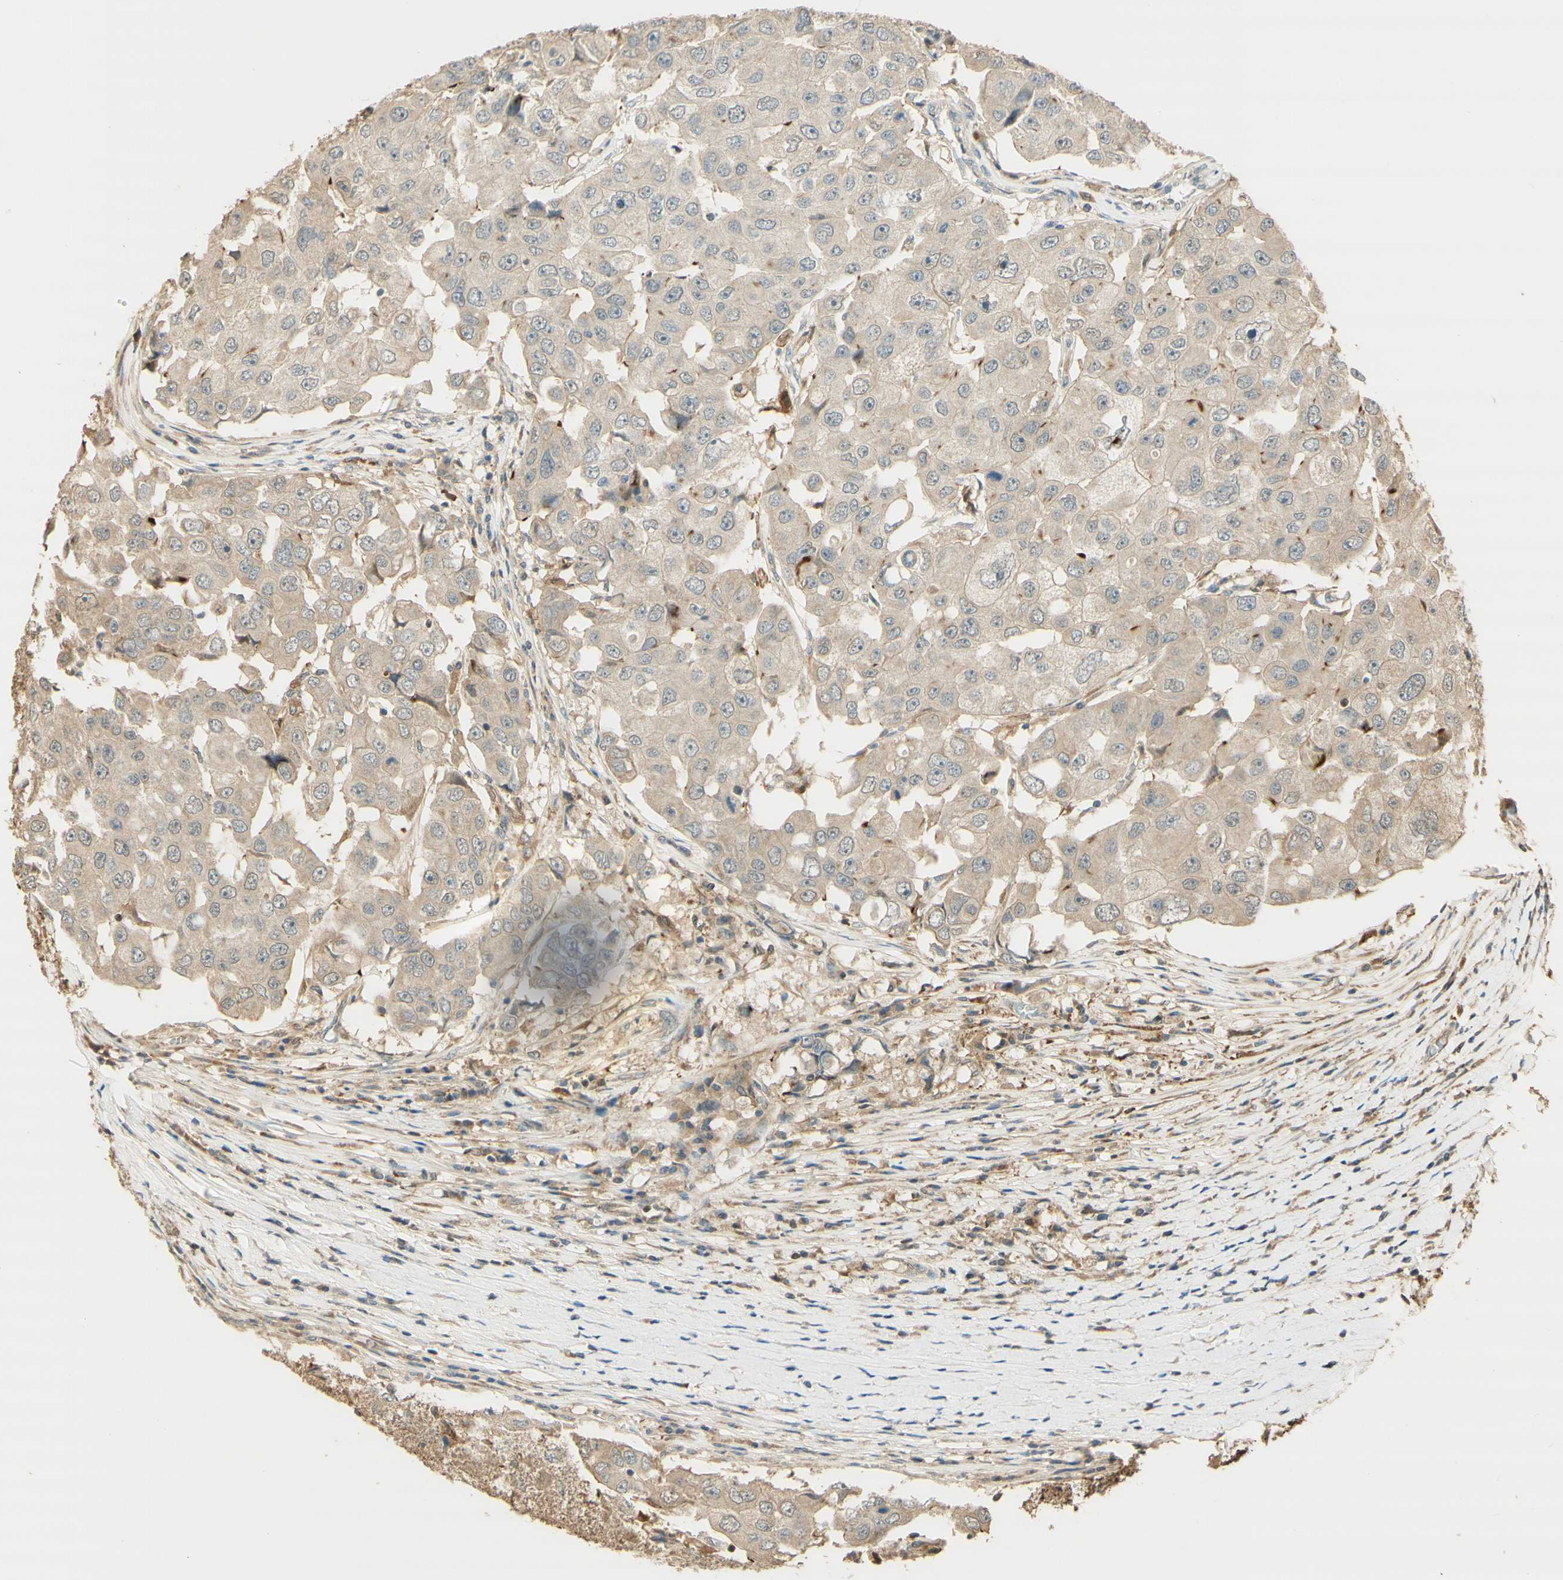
{"staining": {"intensity": "weak", "quantity": "<25%", "location": "cytoplasmic/membranous"}, "tissue": "breast cancer", "cell_type": "Tumor cells", "image_type": "cancer", "snomed": [{"axis": "morphology", "description": "Duct carcinoma"}, {"axis": "topography", "description": "Breast"}], "caption": "Tumor cells show no significant protein positivity in breast cancer.", "gene": "AGER", "patient": {"sex": "female", "age": 27}}